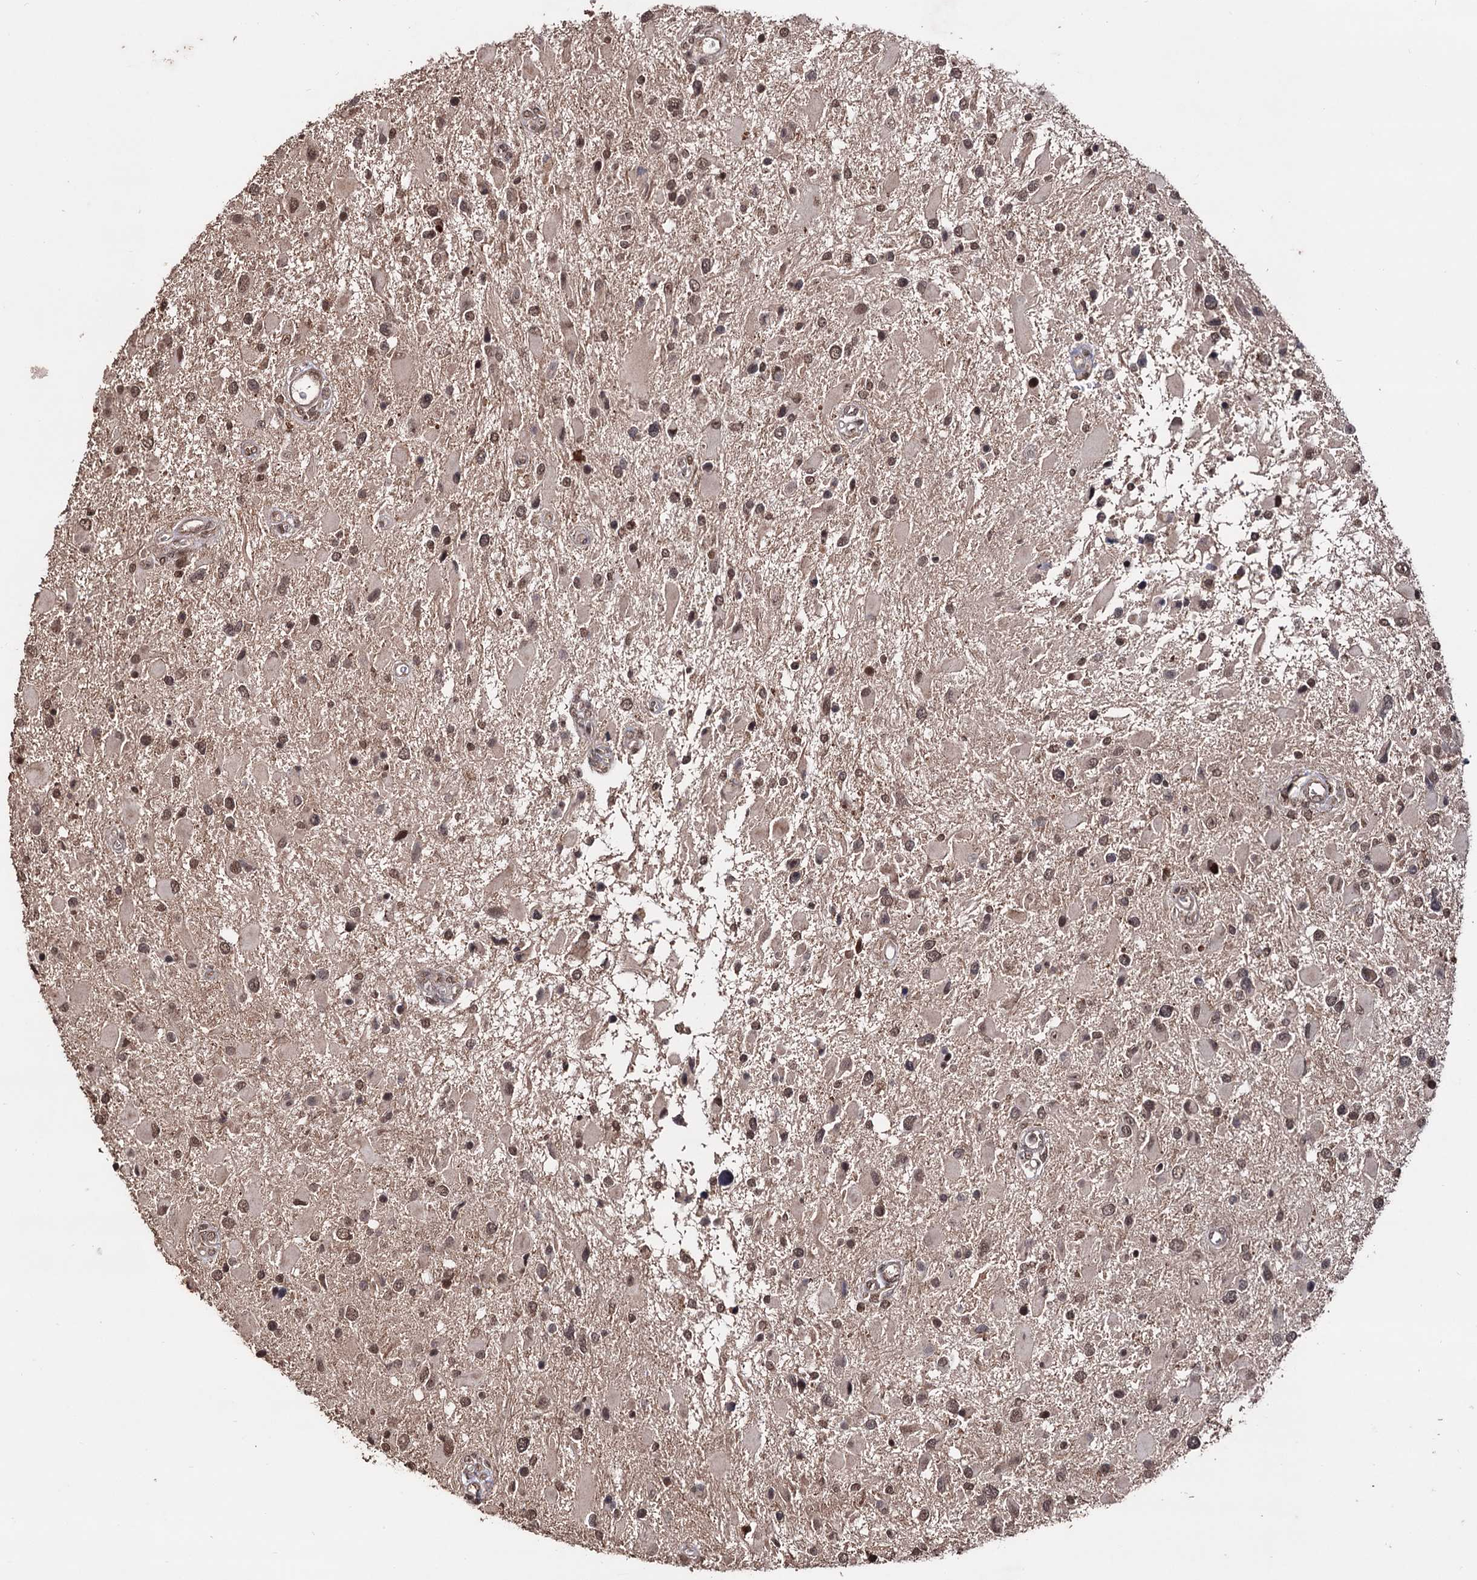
{"staining": {"intensity": "moderate", "quantity": ">75%", "location": "nuclear"}, "tissue": "glioma", "cell_type": "Tumor cells", "image_type": "cancer", "snomed": [{"axis": "morphology", "description": "Glioma, malignant, High grade"}, {"axis": "topography", "description": "Brain"}], "caption": "A high-resolution histopathology image shows immunohistochemistry (IHC) staining of glioma, which reveals moderate nuclear expression in about >75% of tumor cells.", "gene": "KLF5", "patient": {"sex": "male", "age": 53}}